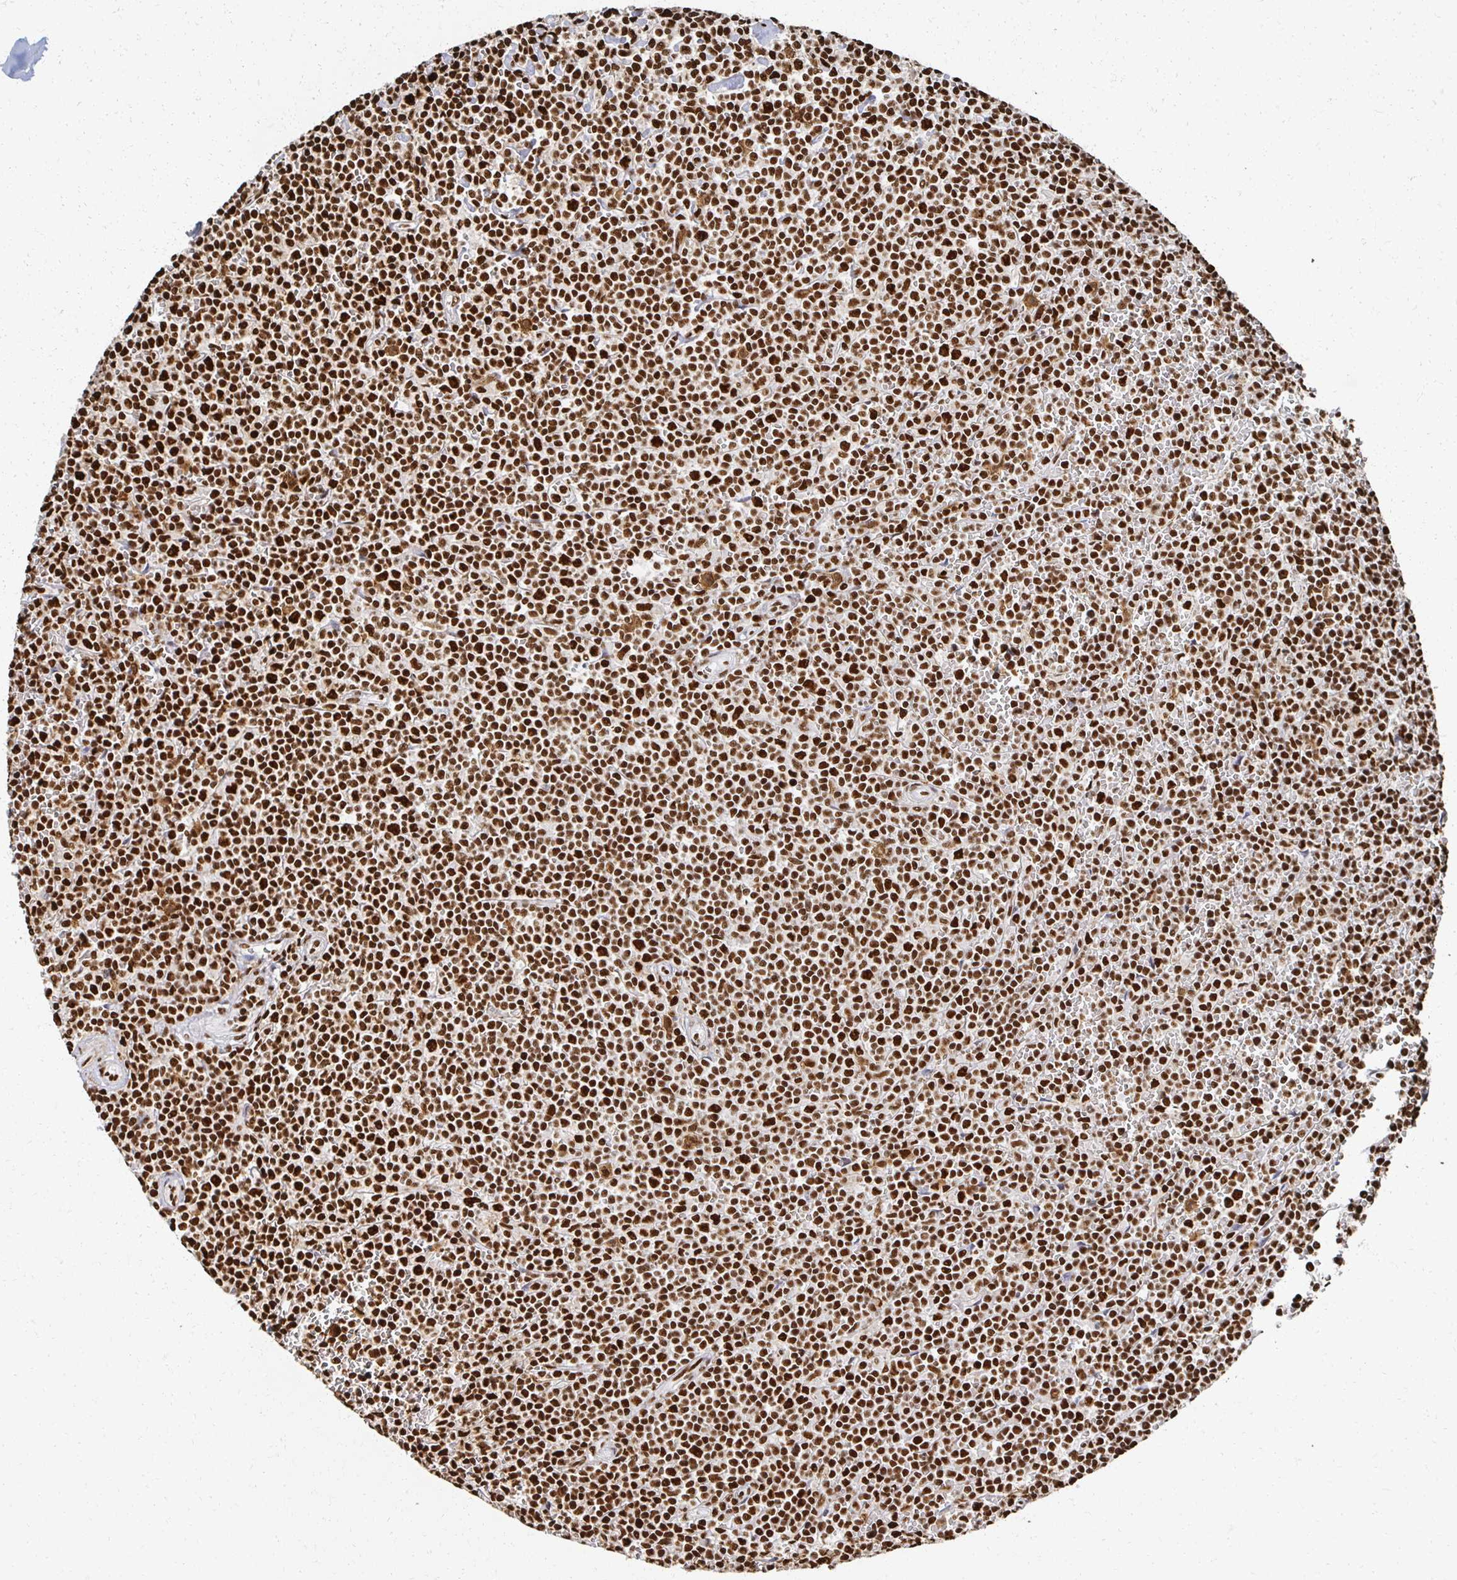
{"staining": {"intensity": "strong", "quantity": ">75%", "location": "nuclear"}, "tissue": "lymphoma", "cell_type": "Tumor cells", "image_type": "cancer", "snomed": [{"axis": "morphology", "description": "Malignant lymphoma, non-Hodgkin's type, Low grade"}, {"axis": "topography", "description": "Spleen"}], "caption": "Lymphoma stained for a protein shows strong nuclear positivity in tumor cells. (DAB (3,3'-diaminobenzidine) = brown stain, brightfield microscopy at high magnification).", "gene": "RBBP7", "patient": {"sex": "female", "age": 19}}